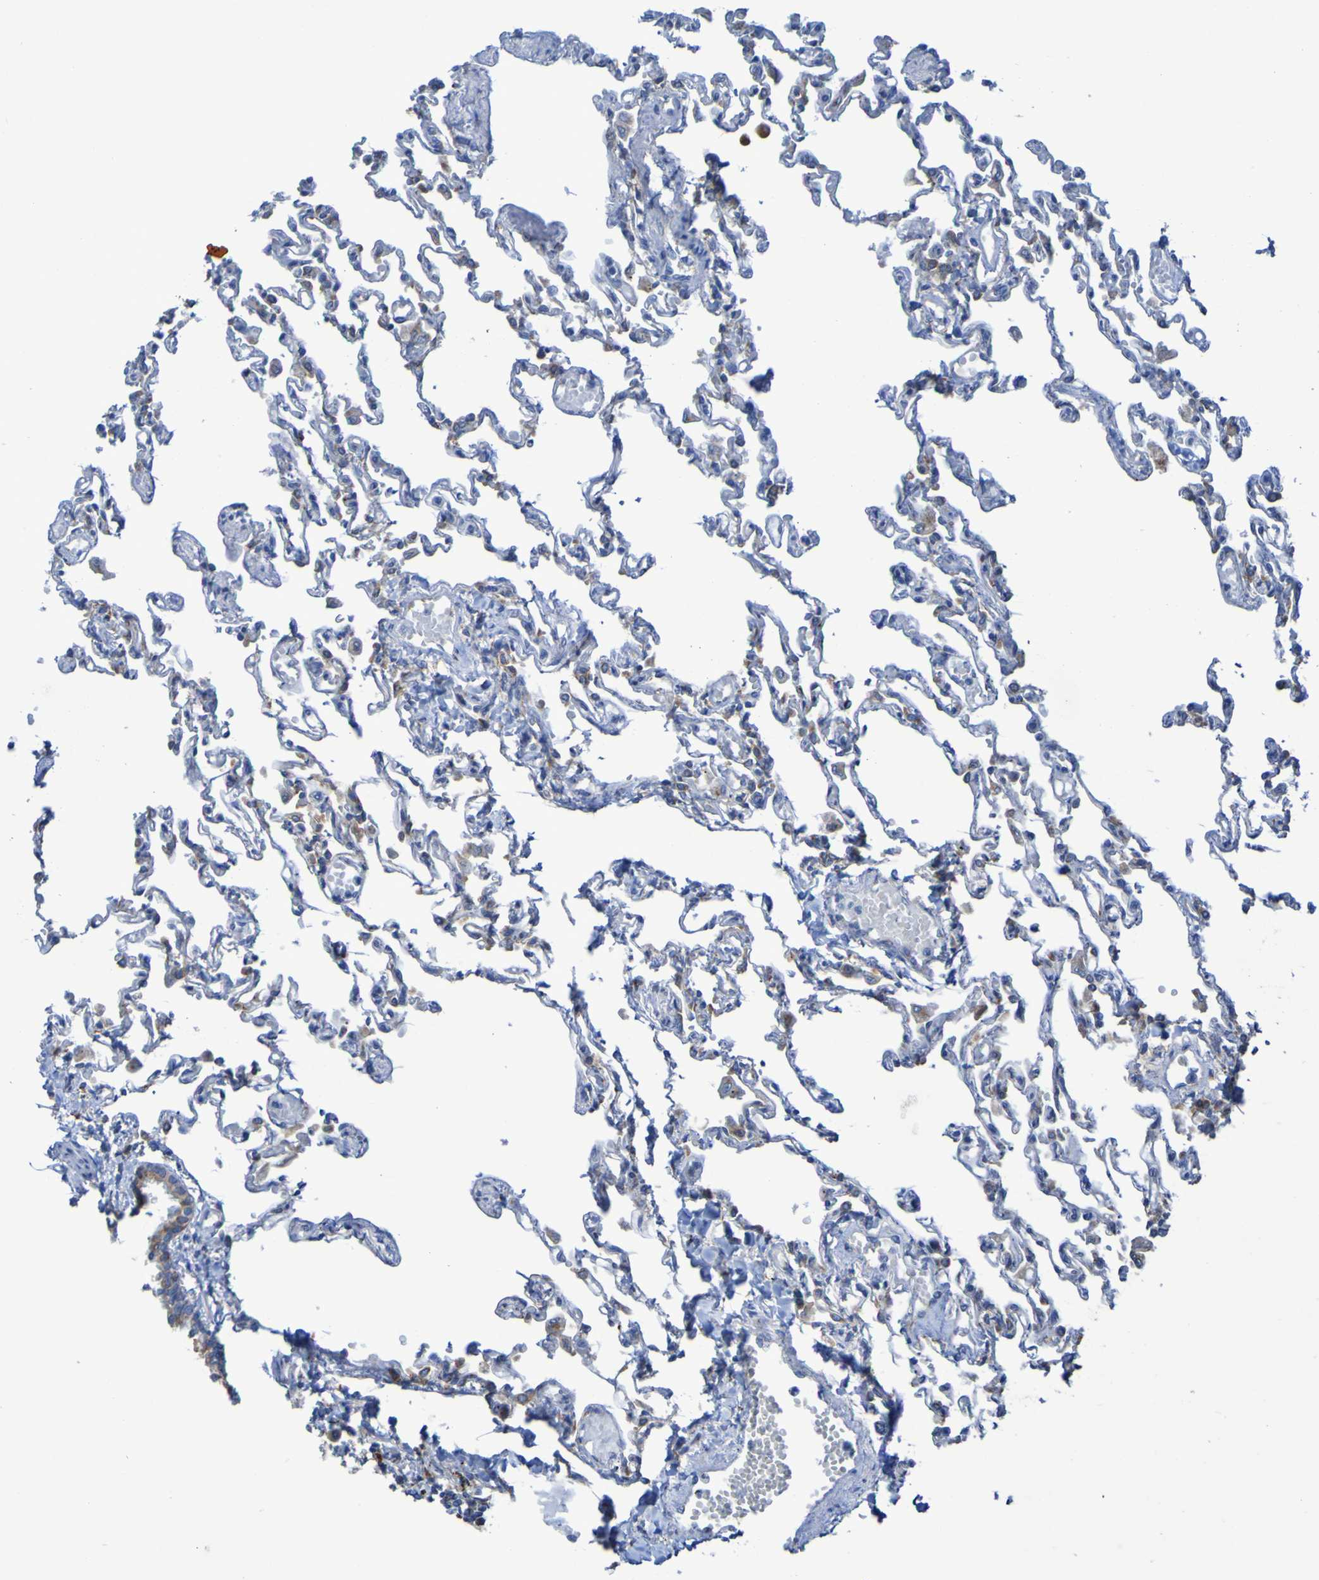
{"staining": {"intensity": "negative", "quantity": "none", "location": "none"}, "tissue": "lung", "cell_type": "Alveolar cells", "image_type": "normal", "snomed": [{"axis": "morphology", "description": "Normal tissue, NOS"}, {"axis": "topography", "description": "Lung"}], "caption": "Immunohistochemical staining of benign human lung reveals no significant expression in alveolar cells.", "gene": "FKBP3", "patient": {"sex": "male", "age": 21}}